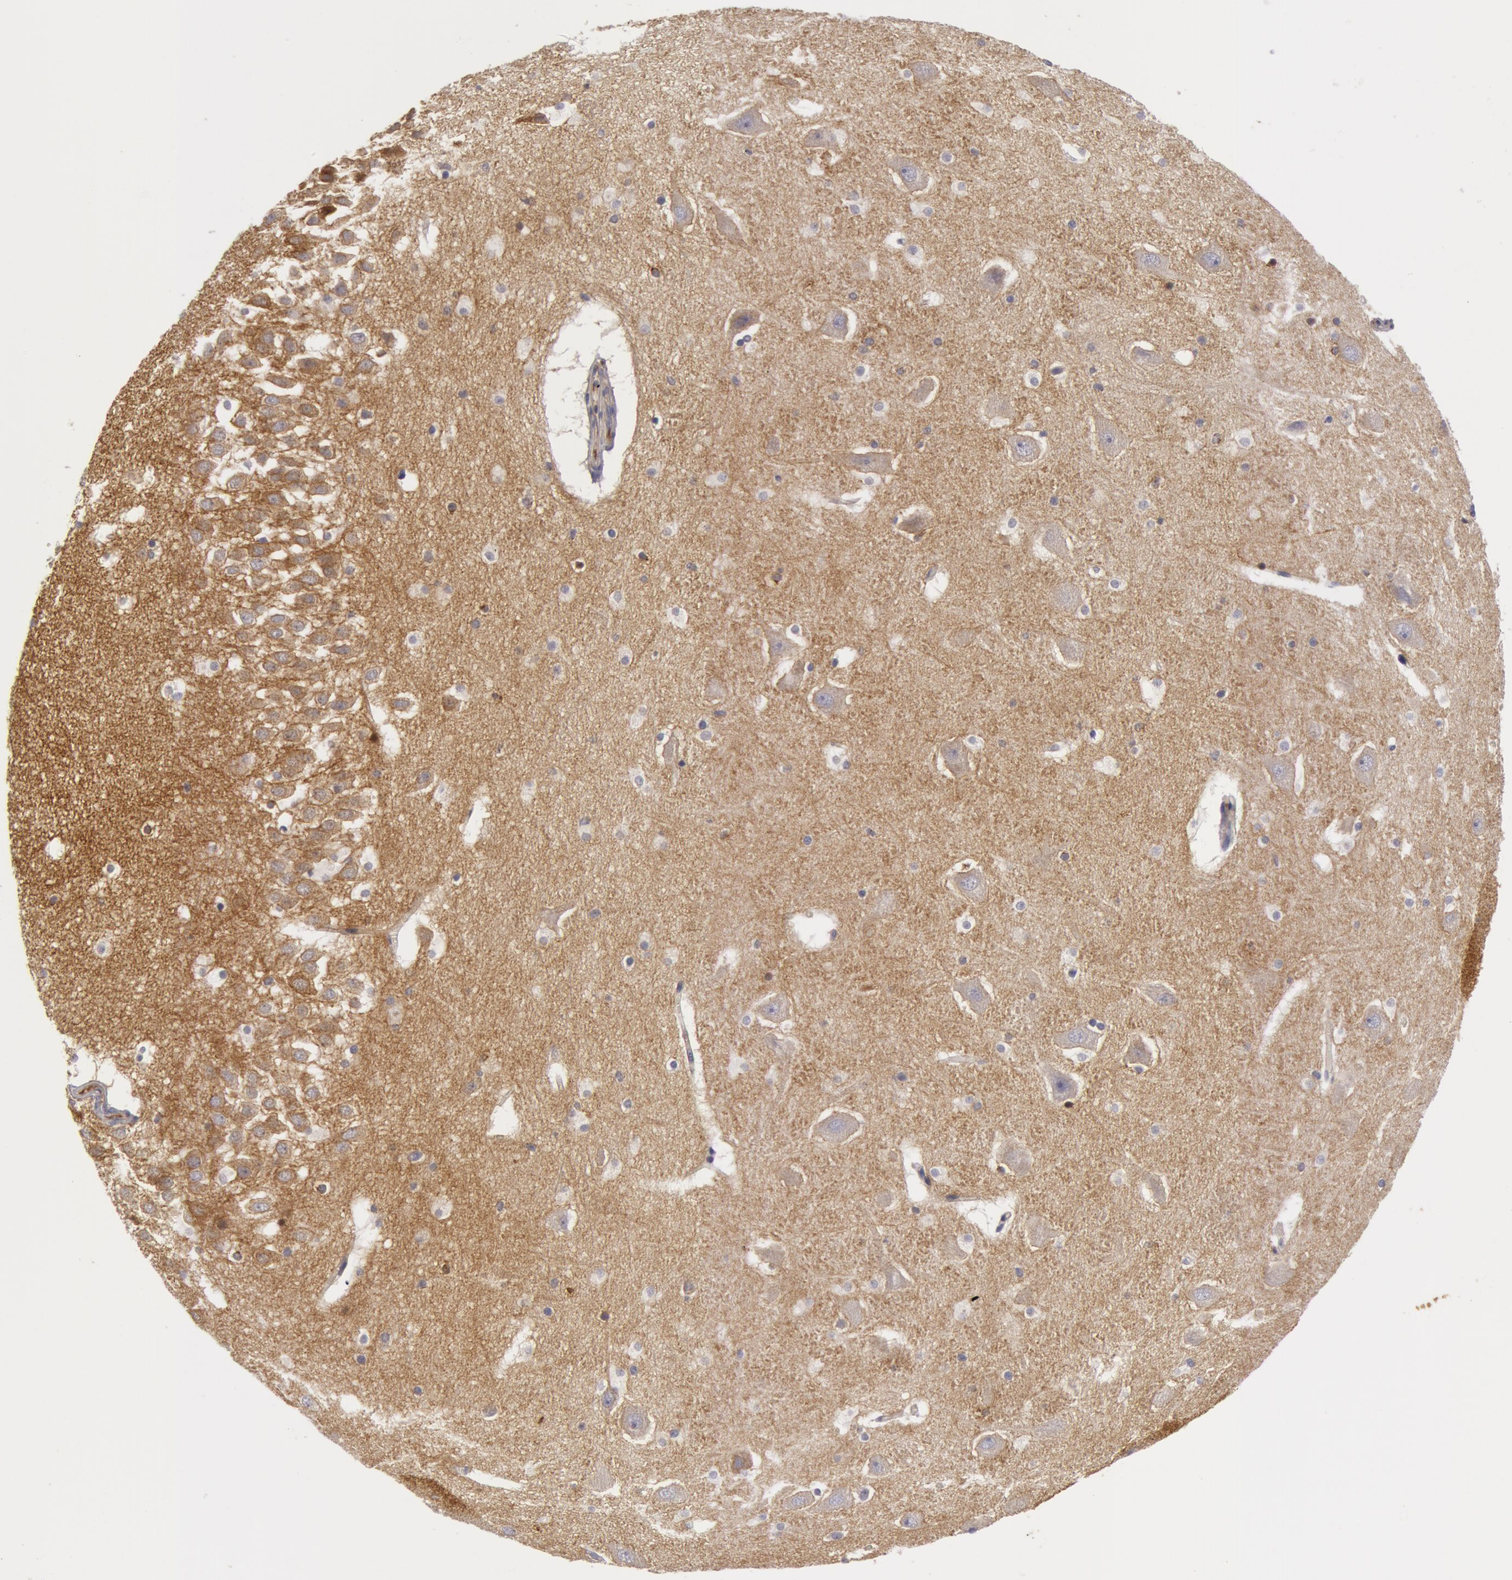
{"staining": {"intensity": "moderate", "quantity": "<25%", "location": "cytoplasmic/membranous"}, "tissue": "hippocampus", "cell_type": "Glial cells", "image_type": "normal", "snomed": [{"axis": "morphology", "description": "Normal tissue, NOS"}, {"axis": "topography", "description": "Hippocampus"}], "caption": "Protein analysis of normal hippocampus exhibits moderate cytoplasmic/membranous expression in approximately <25% of glial cells. (Stains: DAB (3,3'-diaminobenzidine) in brown, nuclei in blue, Microscopy: brightfield microscopy at high magnification).", "gene": "NLGN4X", "patient": {"sex": "male", "age": 45}}